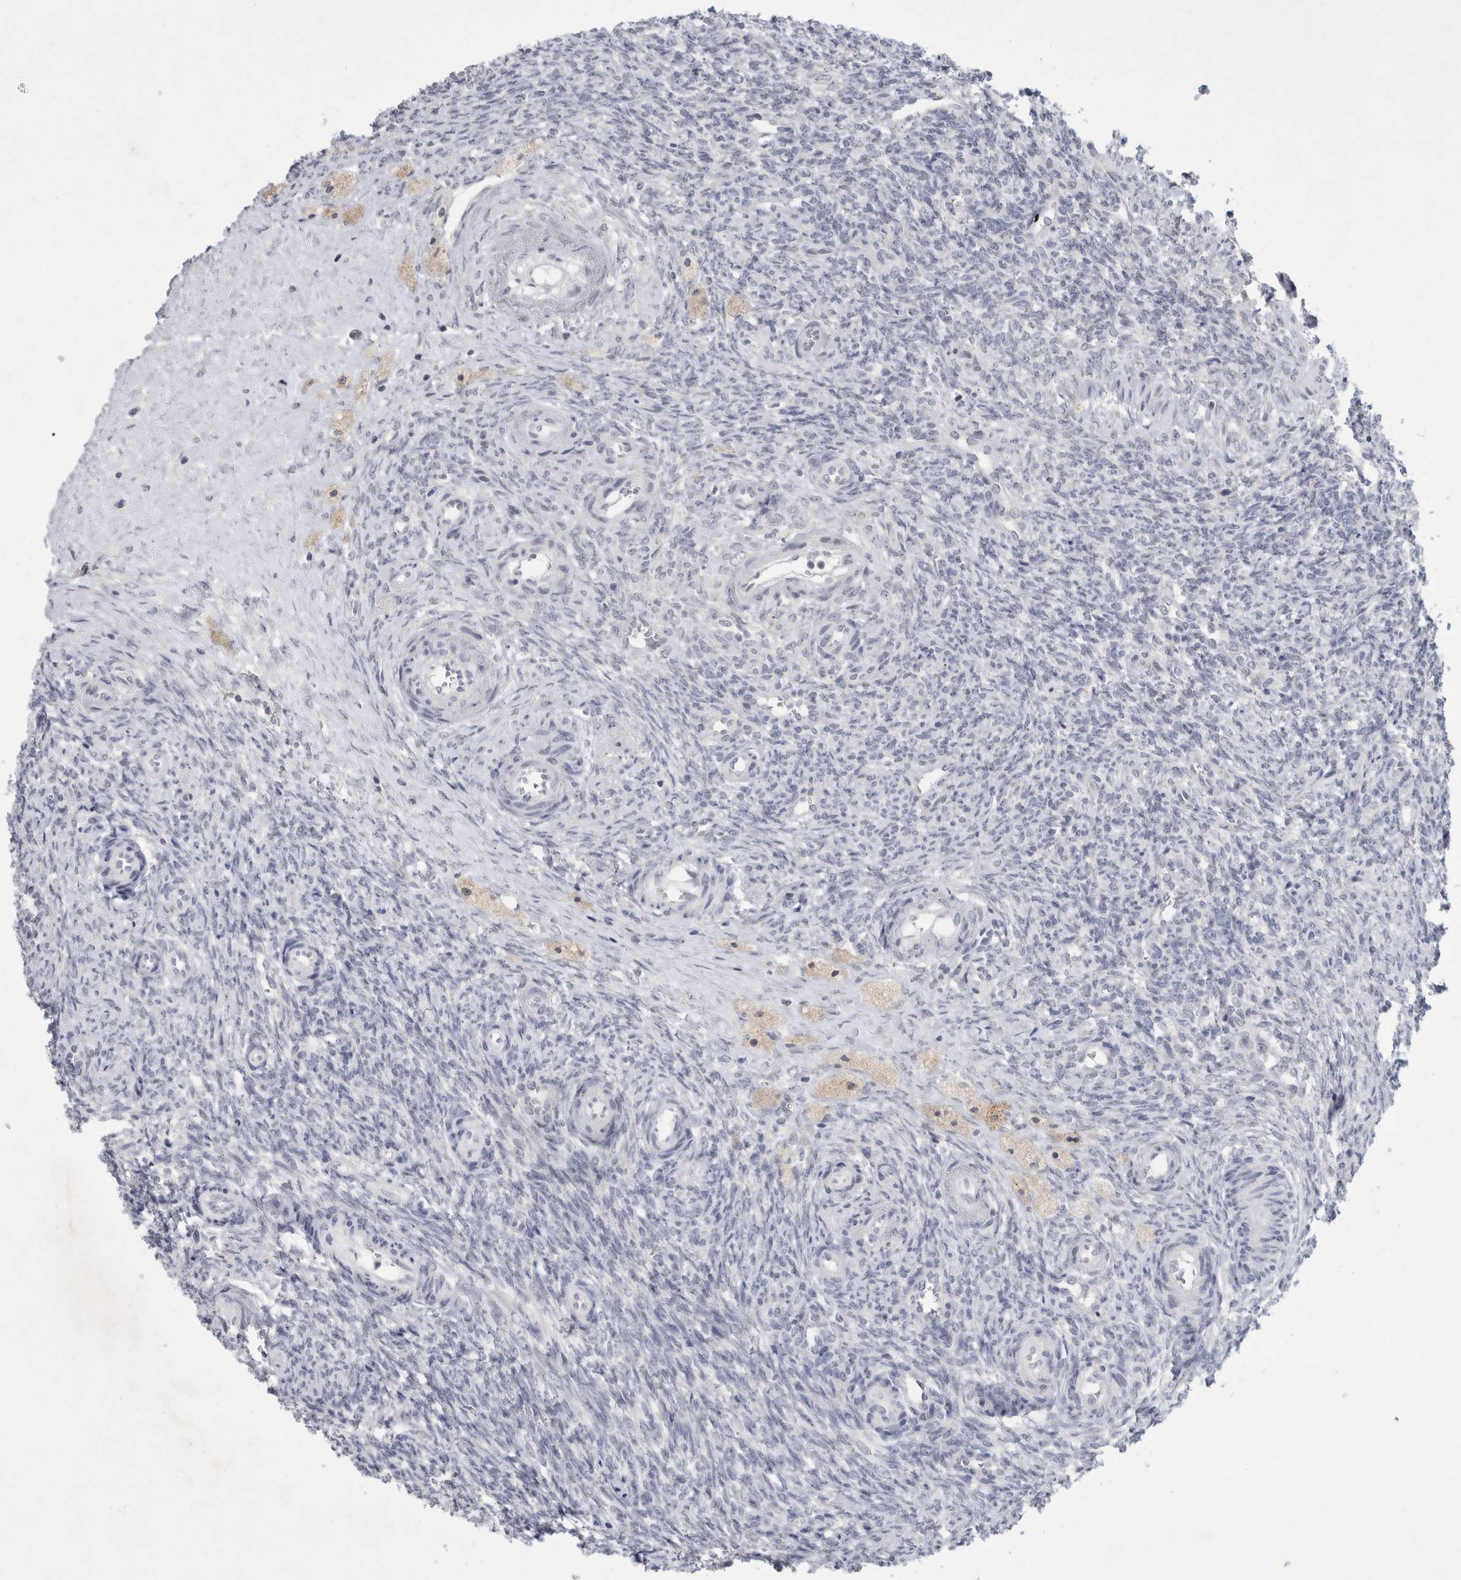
{"staining": {"intensity": "weak", "quantity": "<25%", "location": "cytoplasmic/membranous"}, "tissue": "ovary", "cell_type": "Follicle cells", "image_type": "normal", "snomed": [{"axis": "morphology", "description": "Normal tissue, NOS"}, {"axis": "topography", "description": "Ovary"}], "caption": "IHC histopathology image of normal ovary stained for a protein (brown), which displays no positivity in follicle cells. (DAB (3,3'-diaminobenzidine) IHC with hematoxylin counter stain).", "gene": "NIPA1", "patient": {"sex": "female", "age": 41}}